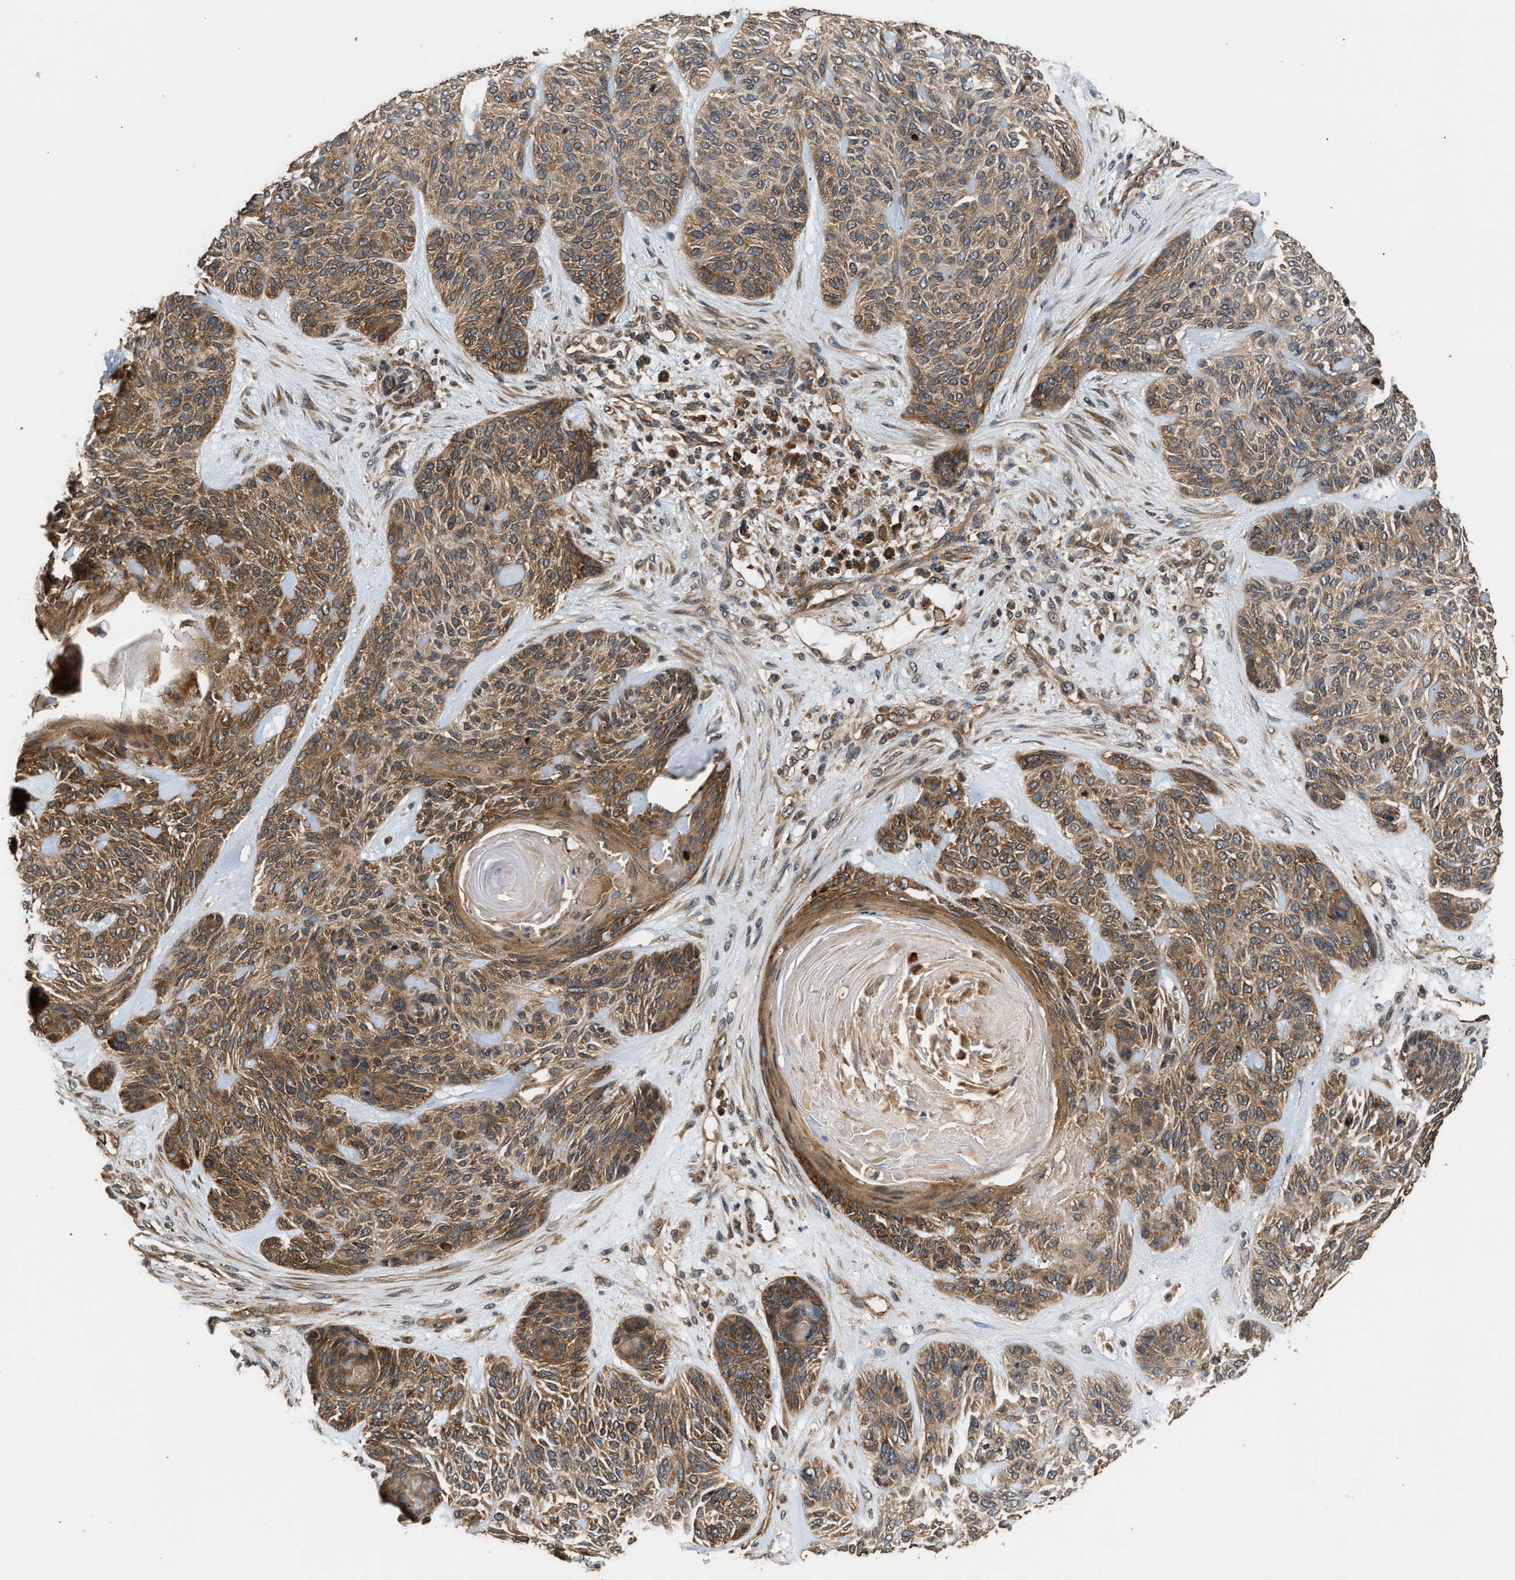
{"staining": {"intensity": "moderate", "quantity": ">75%", "location": "cytoplasmic/membranous"}, "tissue": "skin cancer", "cell_type": "Tumor cells", "image_type": "cancer", "snomed": [{"axis": "morphology", "description": "Basal cell carcinoma"}, {"axis": "topography", "description": "Skin"}], "caption": "Skin cancer (basal cell carcinoma) was stained to show a protein in brown. There is medium levels of moderate cytoplasmic/membranous expression in approximately >75% of tumor cells.", "gene": "DNAJC2", "patient": {"sex": "male", "age": 55}}